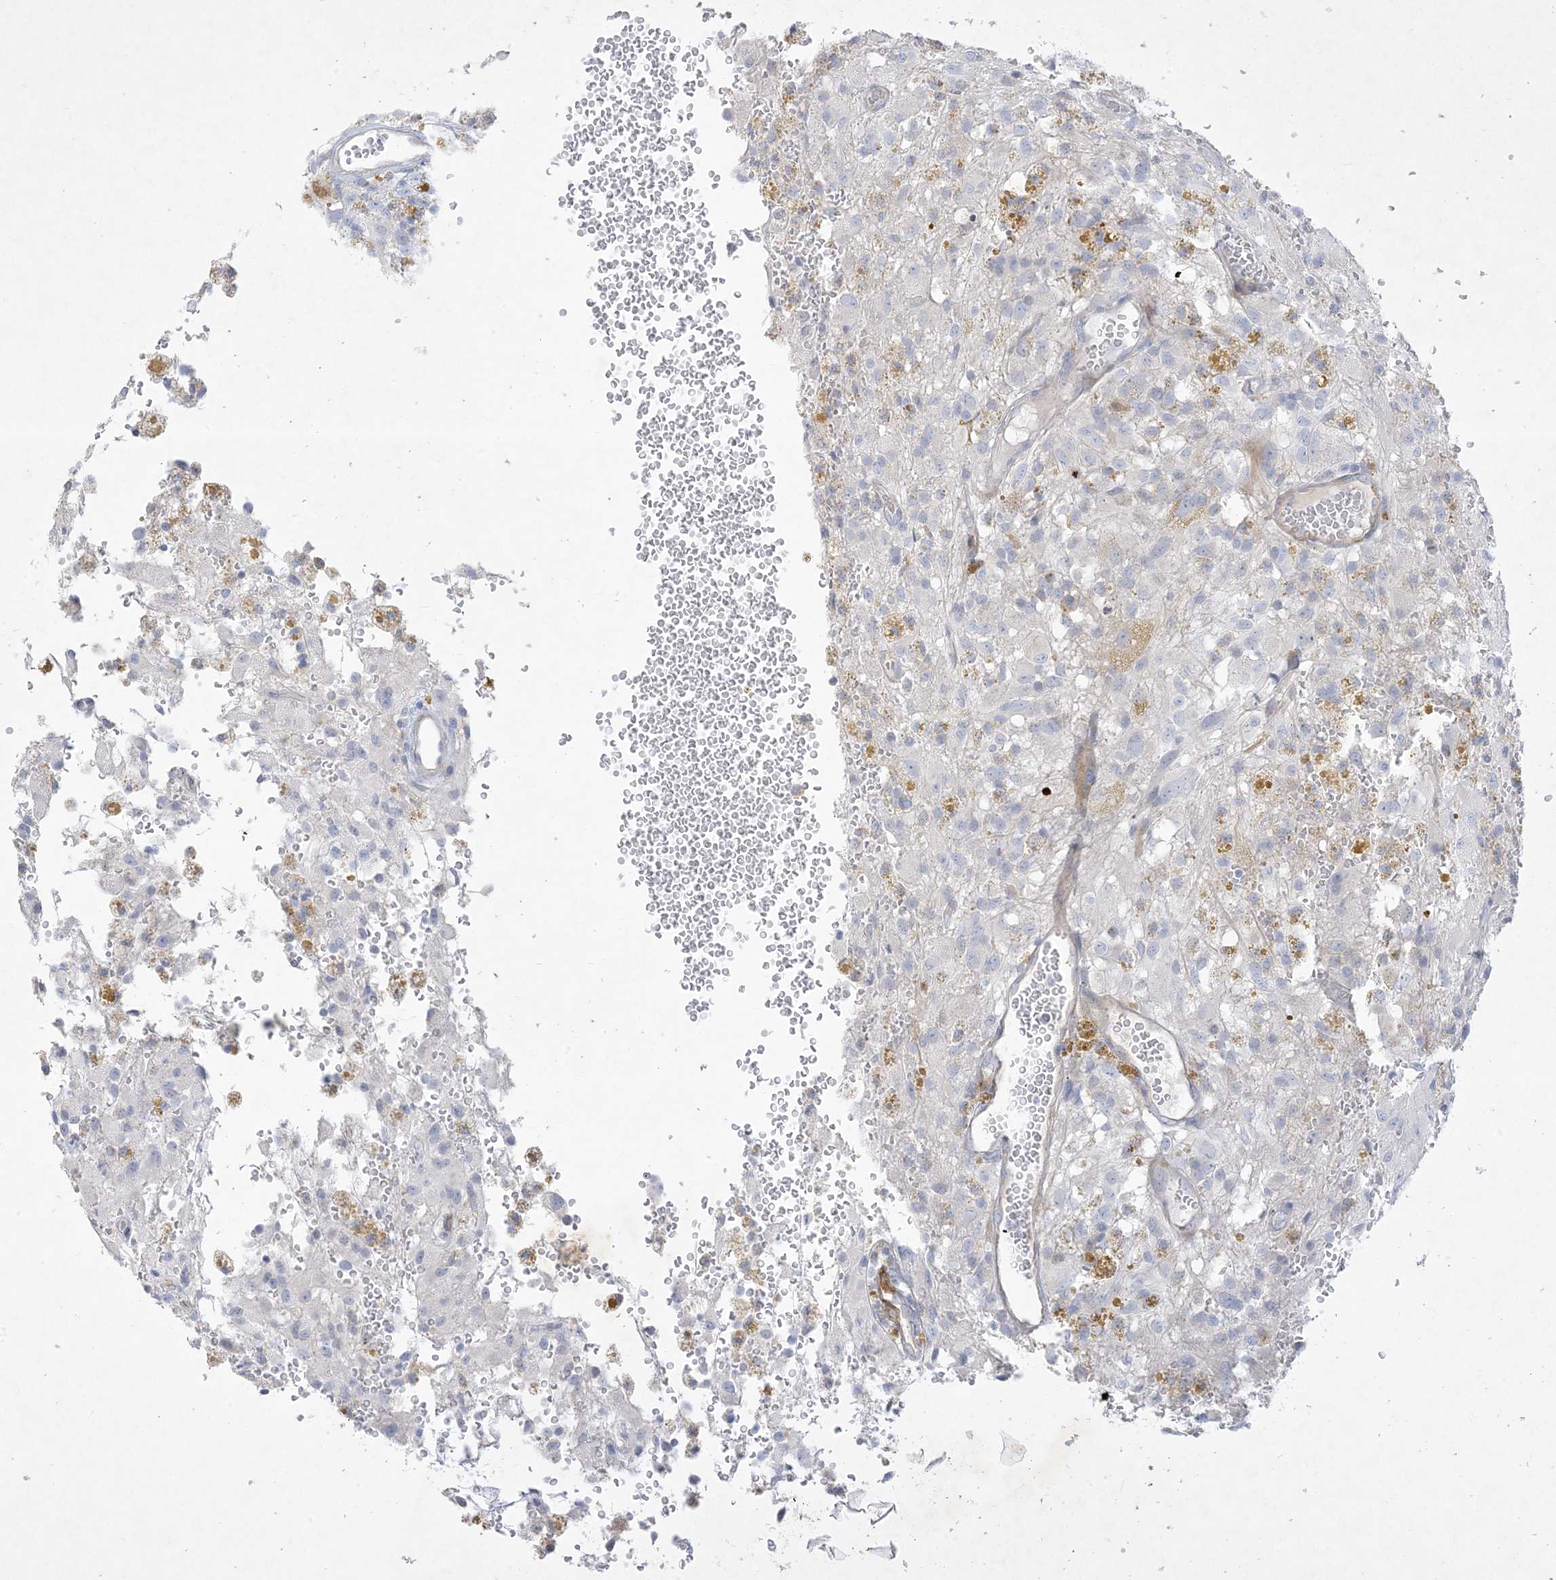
{"staining": {"intensity": "negative", "quantity": "none", "location": "none"}, "tissue": "glioma", "cell_type": "Tumor cells", "image_type": "cancer", "snomed": [{"axis": "morphology", "description": "Glioma, malignant, High grade"}, {"axis": "topography", "description": "Brain"}], "caption": "Image shows no protein staining in tumor cells of glioma tissue. (DAB immunohistochemistry (IHC) visualized using brightfield microscopy, high magnification).", "gene": "B3GNT7", "patient": {"sex": "female", "age": 59}}